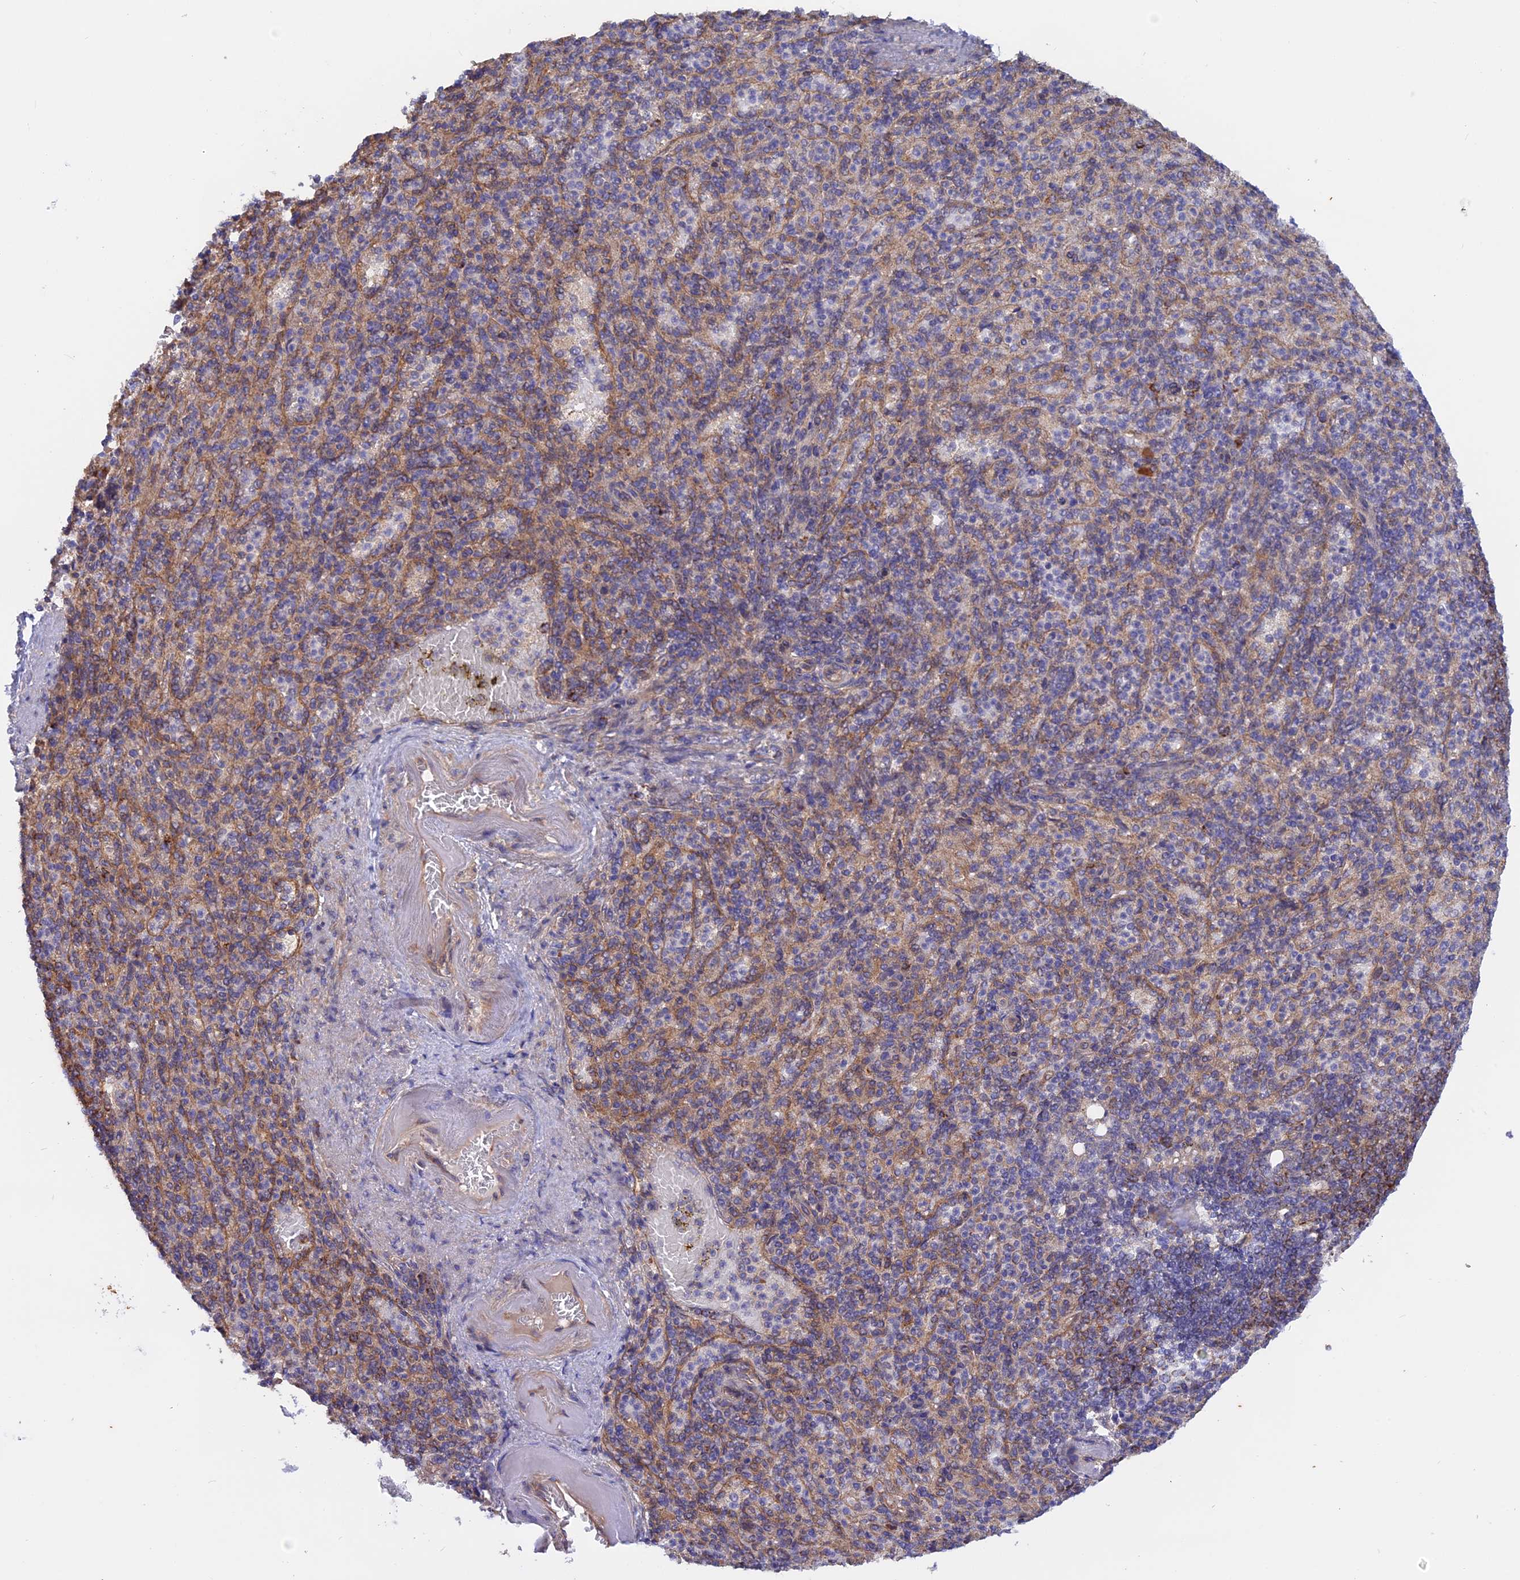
{"staining": {"intensity": "weak", "quantity": "<25%", "location": "cytoplasmic/membranous"}, "tissue": "spleen", "cell_type": "Cells in red pulp", "image_type": "normal", "snomed": [{"axis": "morphology", "description": "Normal tissue, NOS"}, {"axis": "topography", "description": "Spleen"}], "caption": "IHC of unremarkable human spleen reveals no positivity in cells in red pulp.", "gene": "HYCC1", "patient": {"sex": "female", "age": 74}}